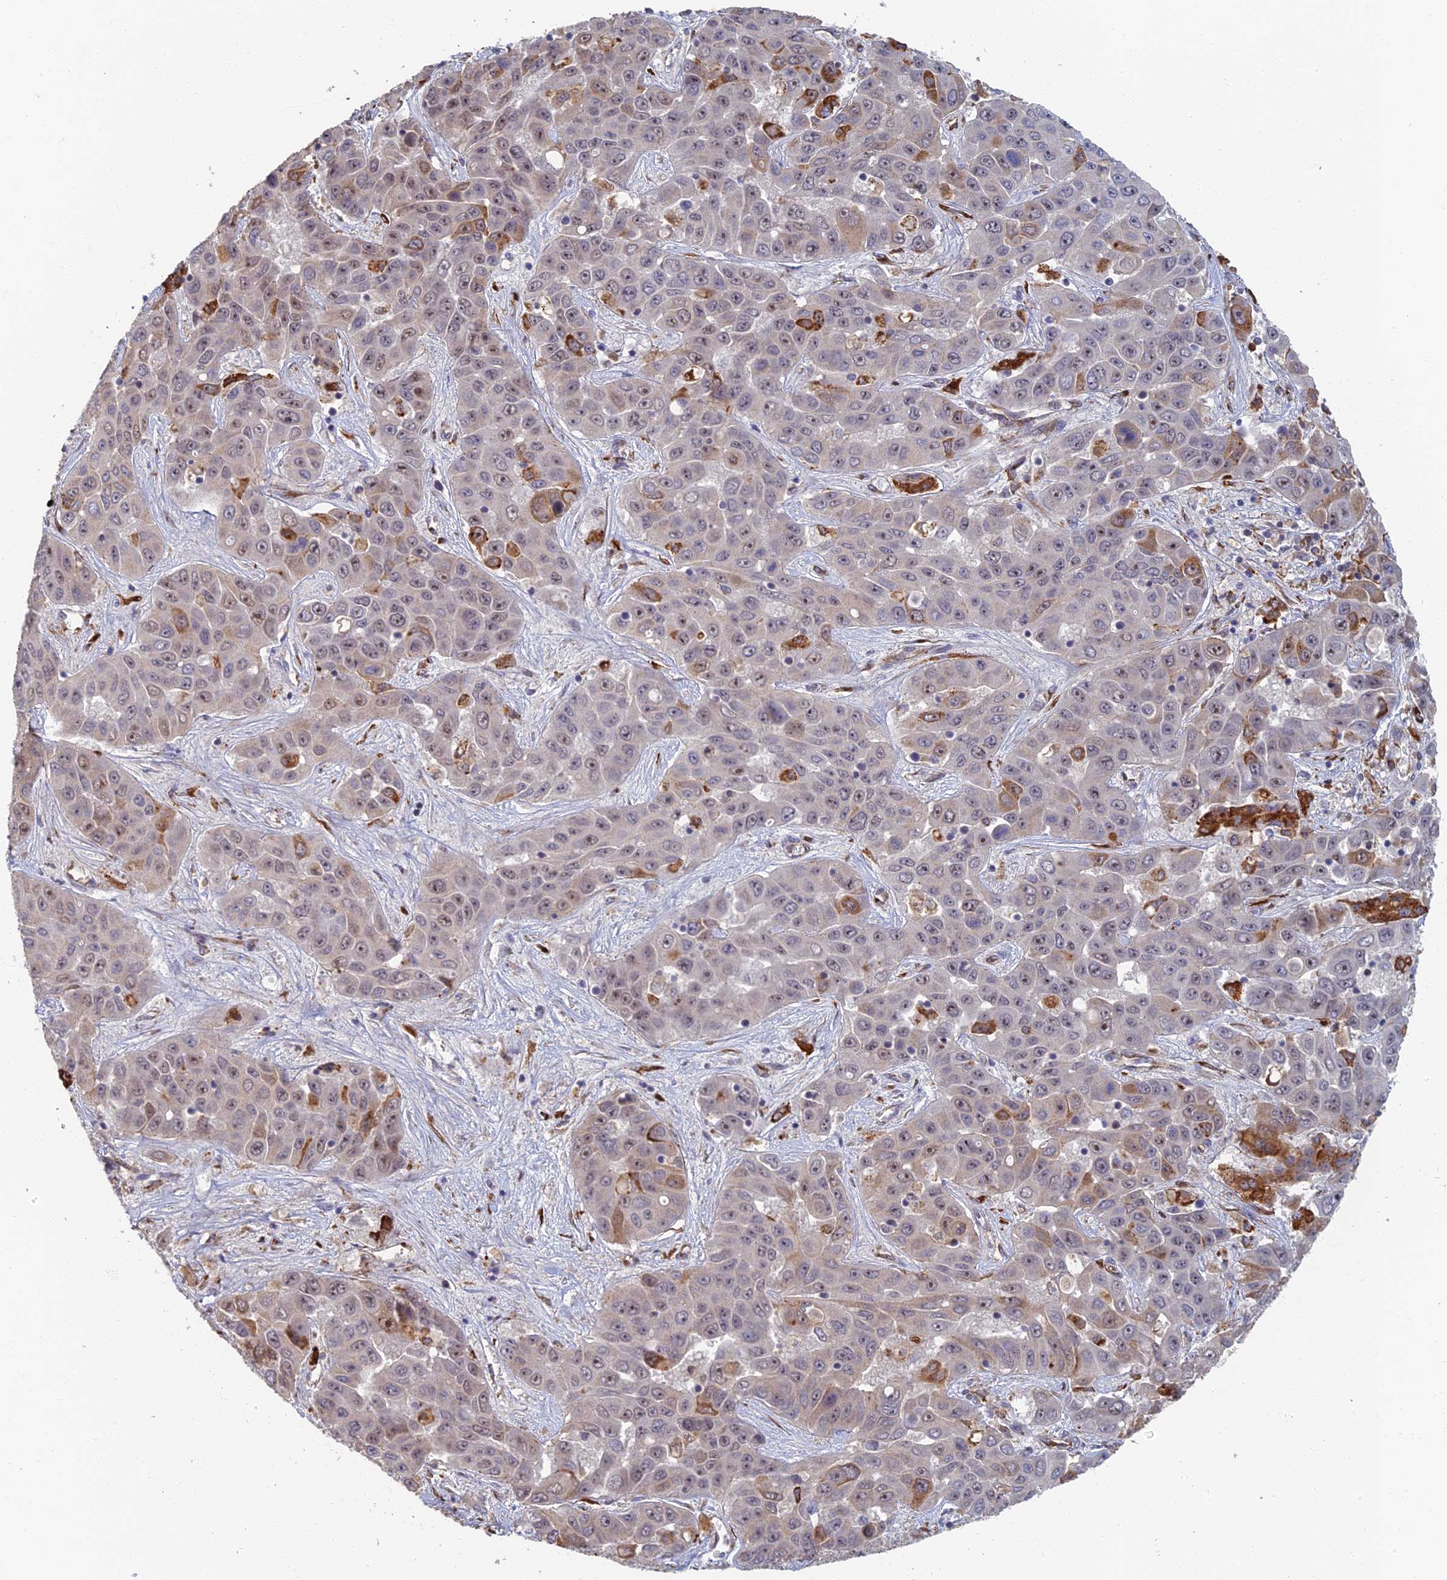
{"staining": {"intensity": "strong", "quantity": "<25%", "location": "cytoplasmic/membranous"}, "tissue": "liver cancer", "cell_type": "Tumor cells", "image_type": "cancer", "snomed": [{"axis": "morphology", "description": "Cholangiocarcinoma"}, {"axis": "topography", "description": "Liver"}], "caption": "This photomicrograph reveals liver cancer (cholangiocarcinoma) stained with IHC to label a protein in brown. The cytoplasmic/membranous of tumor cells show strong positivity for the protein. Nuclei are counter-stained blue.", "gene": "GPATCH1", "patient": {"sex": "female", "age": 52}}